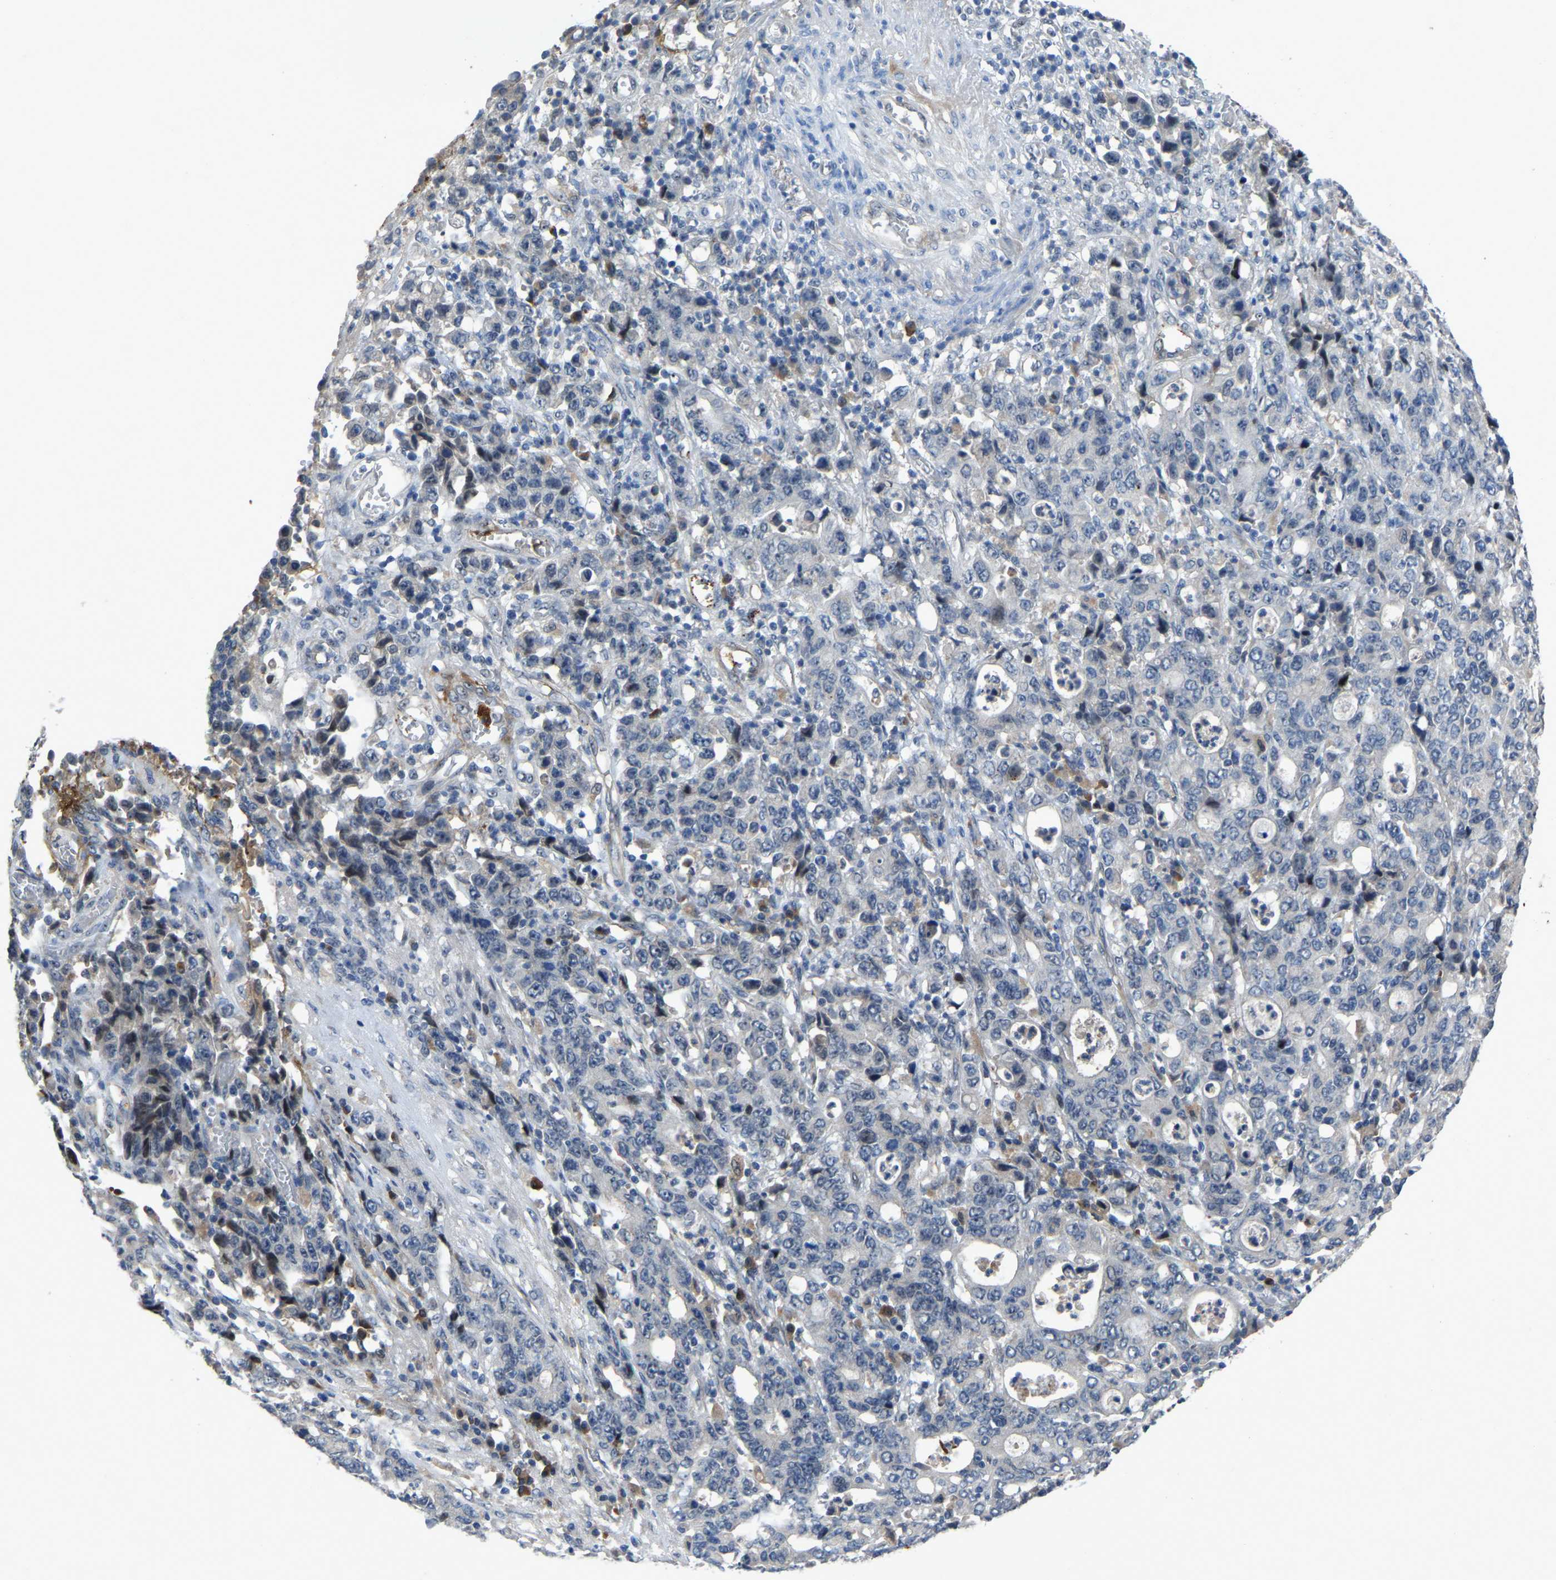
{"staining": {"intensity": "negative", "quantity": "none", "location": "none"}, "tissue": "stomach cancer", "cell_type": "Tumor cells", "image_type": "cancer", "snomed": [{"axis": "morphology", "description": "Adenocarcinoma, NOS"}, {"axis": "topography", "description": "Stomach, upper"}], "caption": "An image of human stomach adenocarcinoma is negative for staining in tumor cells.", "gene": "FHIT", "patient": {"sex": "male", "age": 69}}